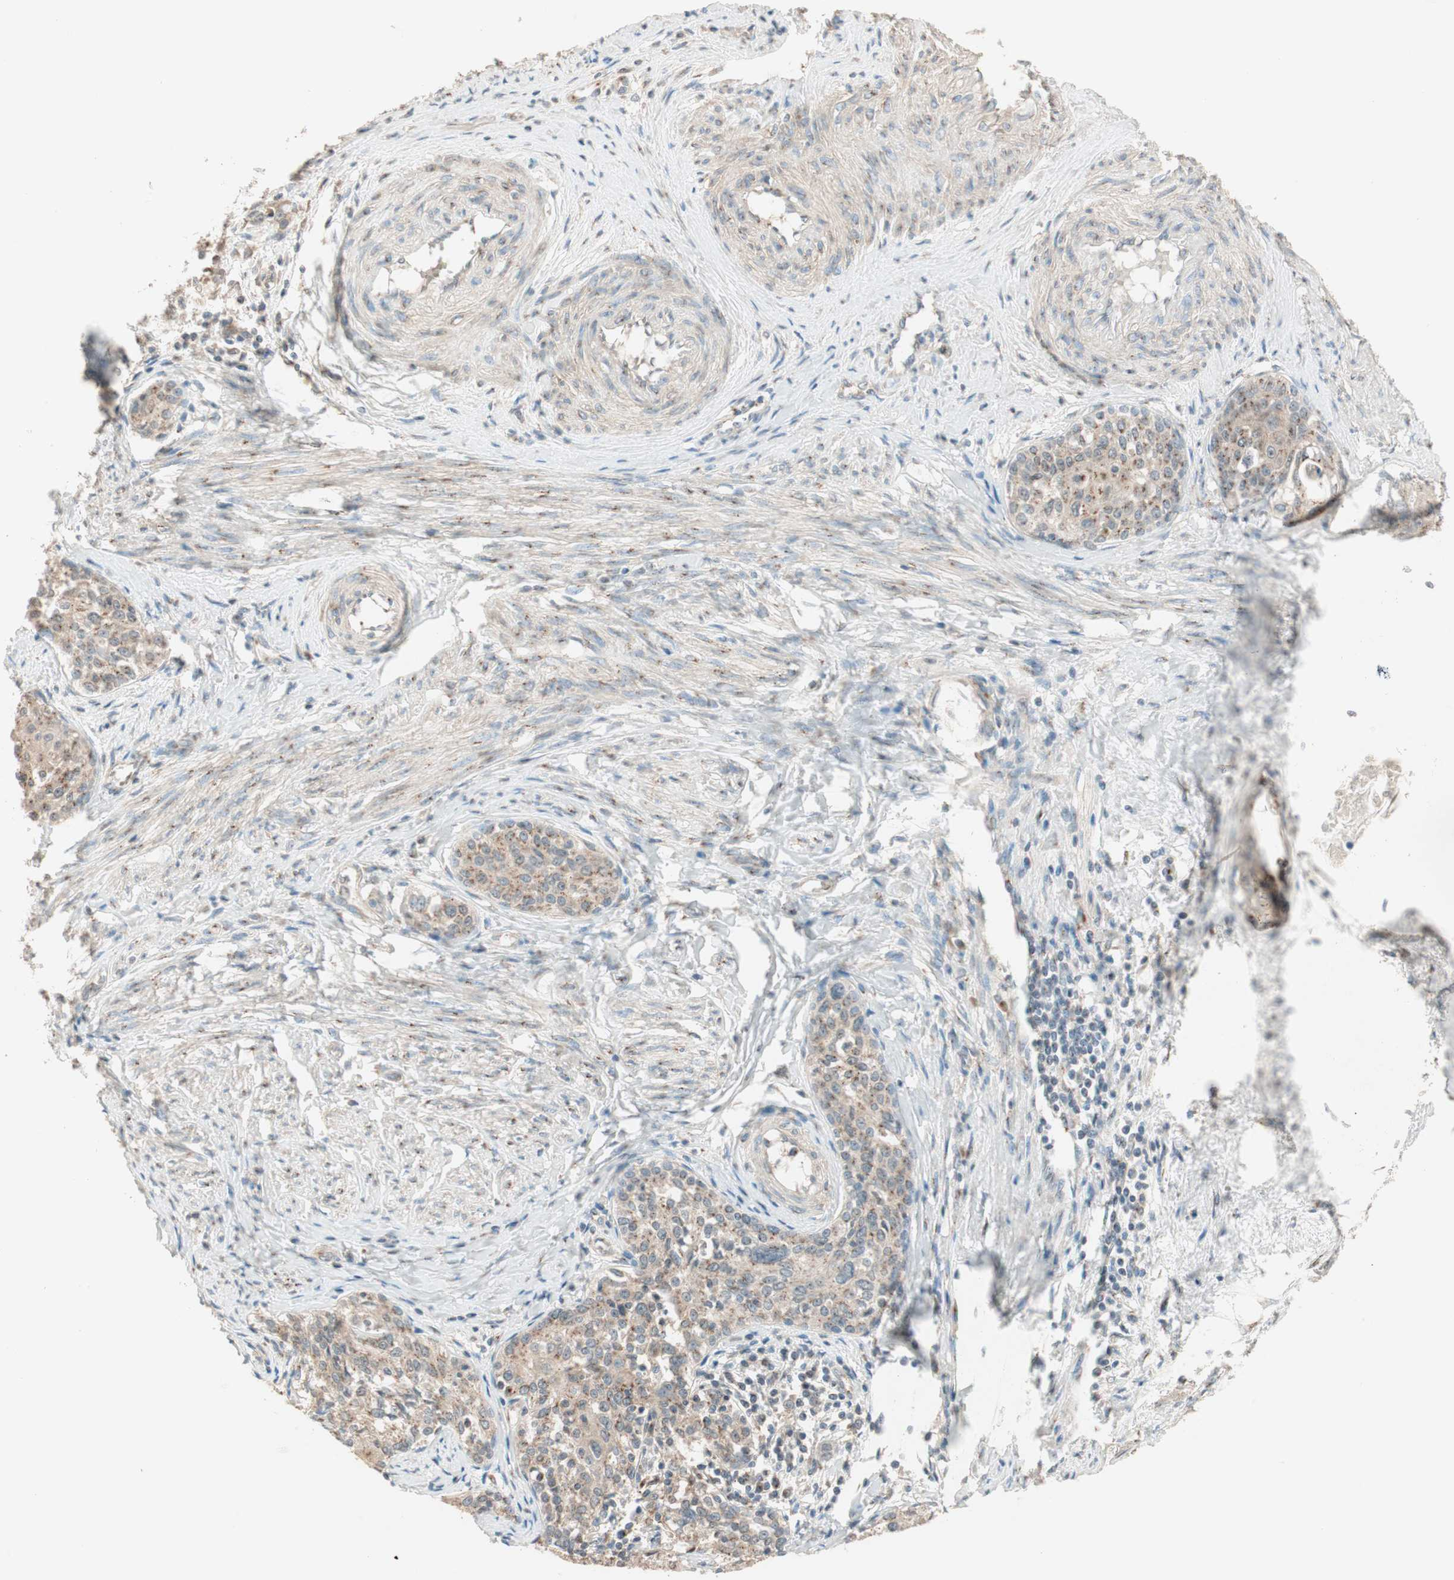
{"staining": {"intensity": "moderate", "quantity": ">75%", "location": "cytoplasmic/membranous"}, "tissue": "cervical cancer", "cell_type": "Tumor cells", "image_type": "cancer", "snomed": [{"axis": "morphology", "description": "Squamous cell carcinoma, NOS"}, {"axis": "morphology", "description": "Adenocarcinoma, NOS"}, {"axis": "topography", "description": "Cervix"}], "caption": "Cervical cancer (squamous cell carcinoma) stained with IHC reveals moderate cytoplasmic/membranous staining in about >75% of tumor cells. (brown staining indicates protein expression, while blue staining denotes nuclei).", "gene": "SEC16A", "patient": {"sex": "female", "age": 52}}